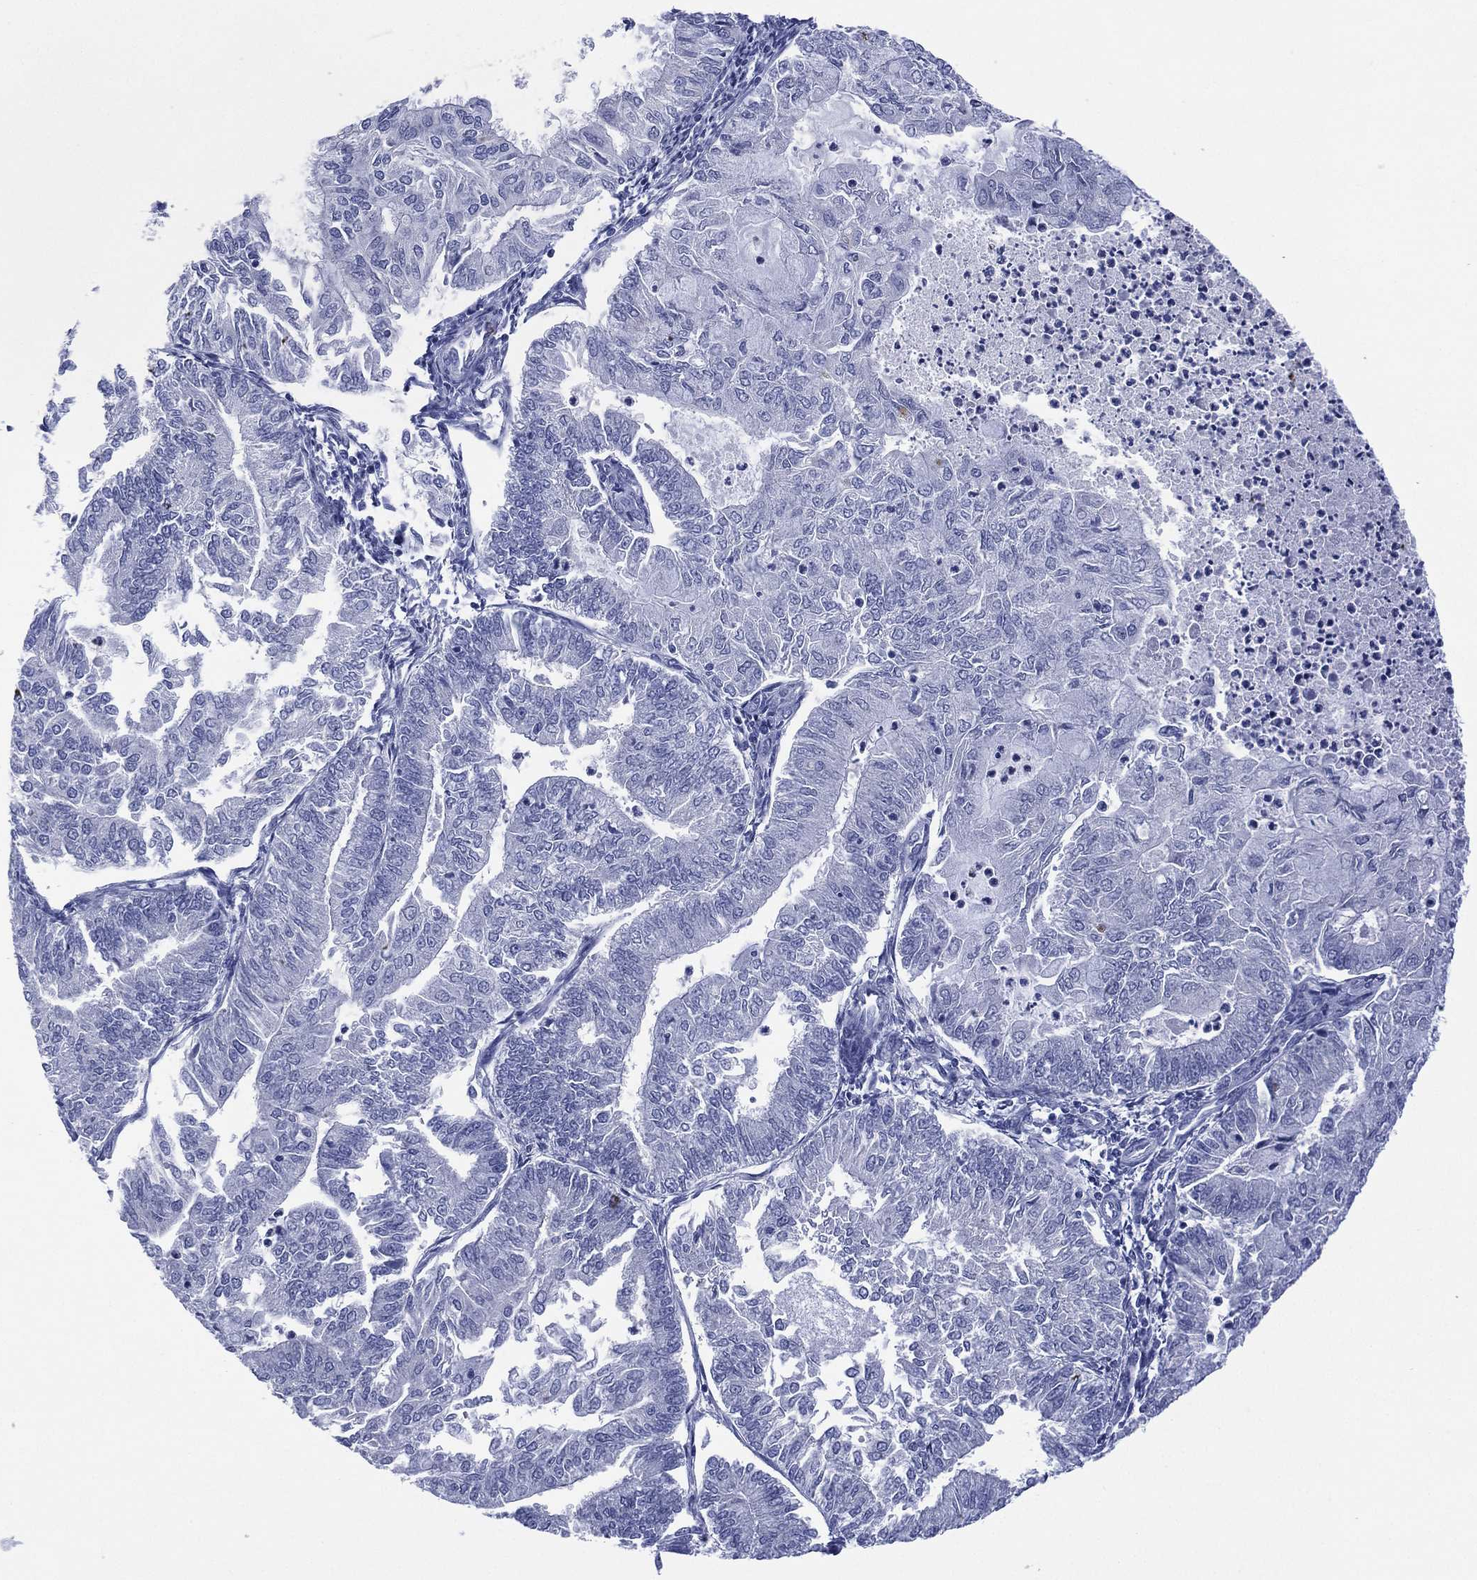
{"staining": {"intensity": "negative", "quantity": "none", "location": "none"}, "tissue": "endometrial cancer", "cell_type": "Tumor cells", "image_type": "cancer", "snomed": [{"axis": "morphology", "description": "Adenocarcinoma, NOS"}, {"axis": "topography", "description": "Endometrium"}], "caption": "The photomicrograph reveals no staining of tumor cells in endometrial cancer.", "gene": "DSG1", "patient": {"sex": "female", "age": 59}}